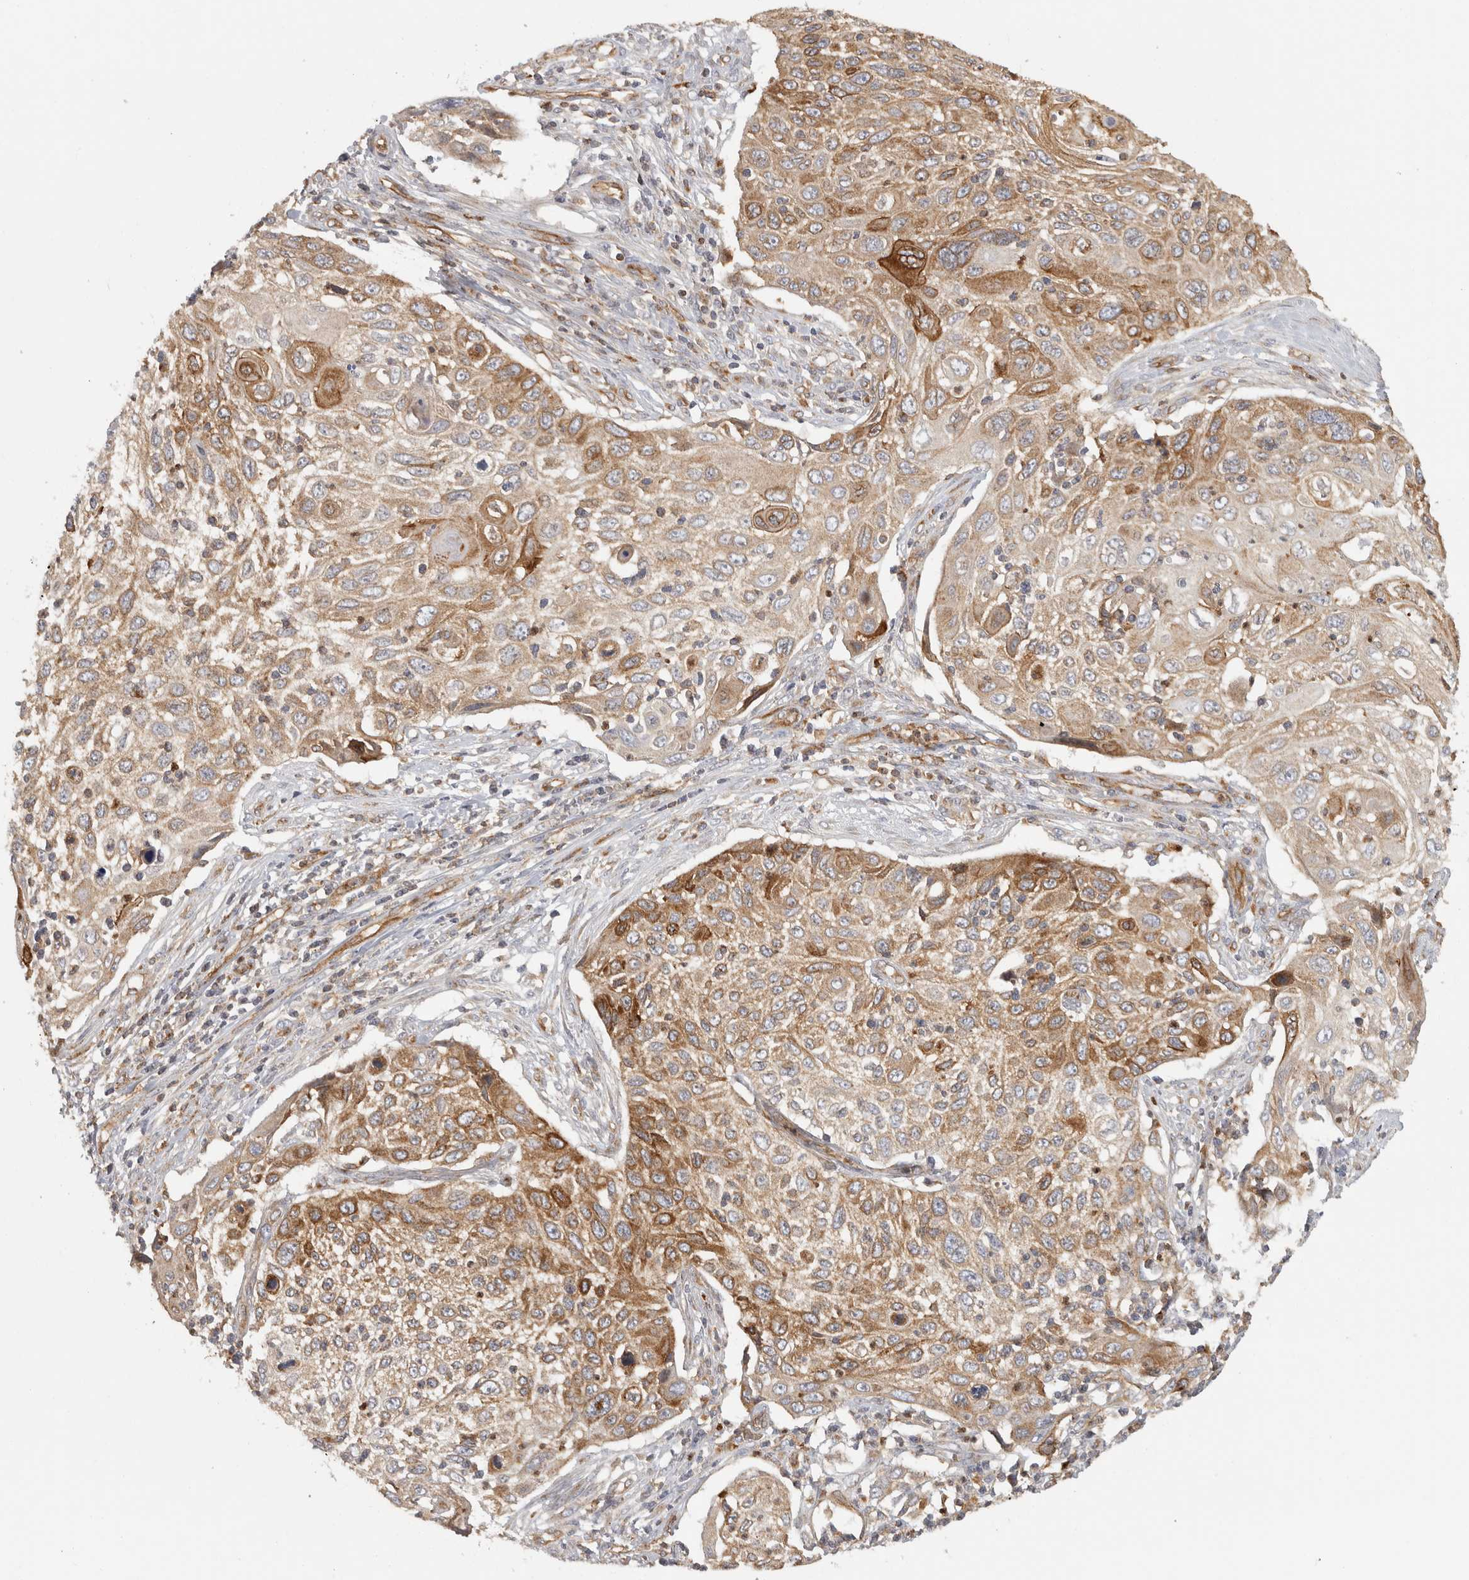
{"staining": {"intensity": "moderate", "quantity": ">75%", "location": "cytoplasmic/membranous"}, "tissue": "cervical cancer", "cell_type": "Tumor cells", "image_type": "cancer", "snomed": [{"axis": "morphology", "description": "Squamous cell carcinoma, NOS"}, {"axis": "topography", "description": "Cervix"}], "caption": "Tumor cells display medium levels of moderate cytoplasmic/membranous staining in about >75% of cells in human cervical squamous cell carcinoma. The protein of interest is stained brown, and the nuclei are stained in blue (DAB (3,3'-diaminobenzidine) IHC with brightfield microscopy, high magnification).", "gene": "HLA-E", "patient": {"sex": "female", "age": 70}}